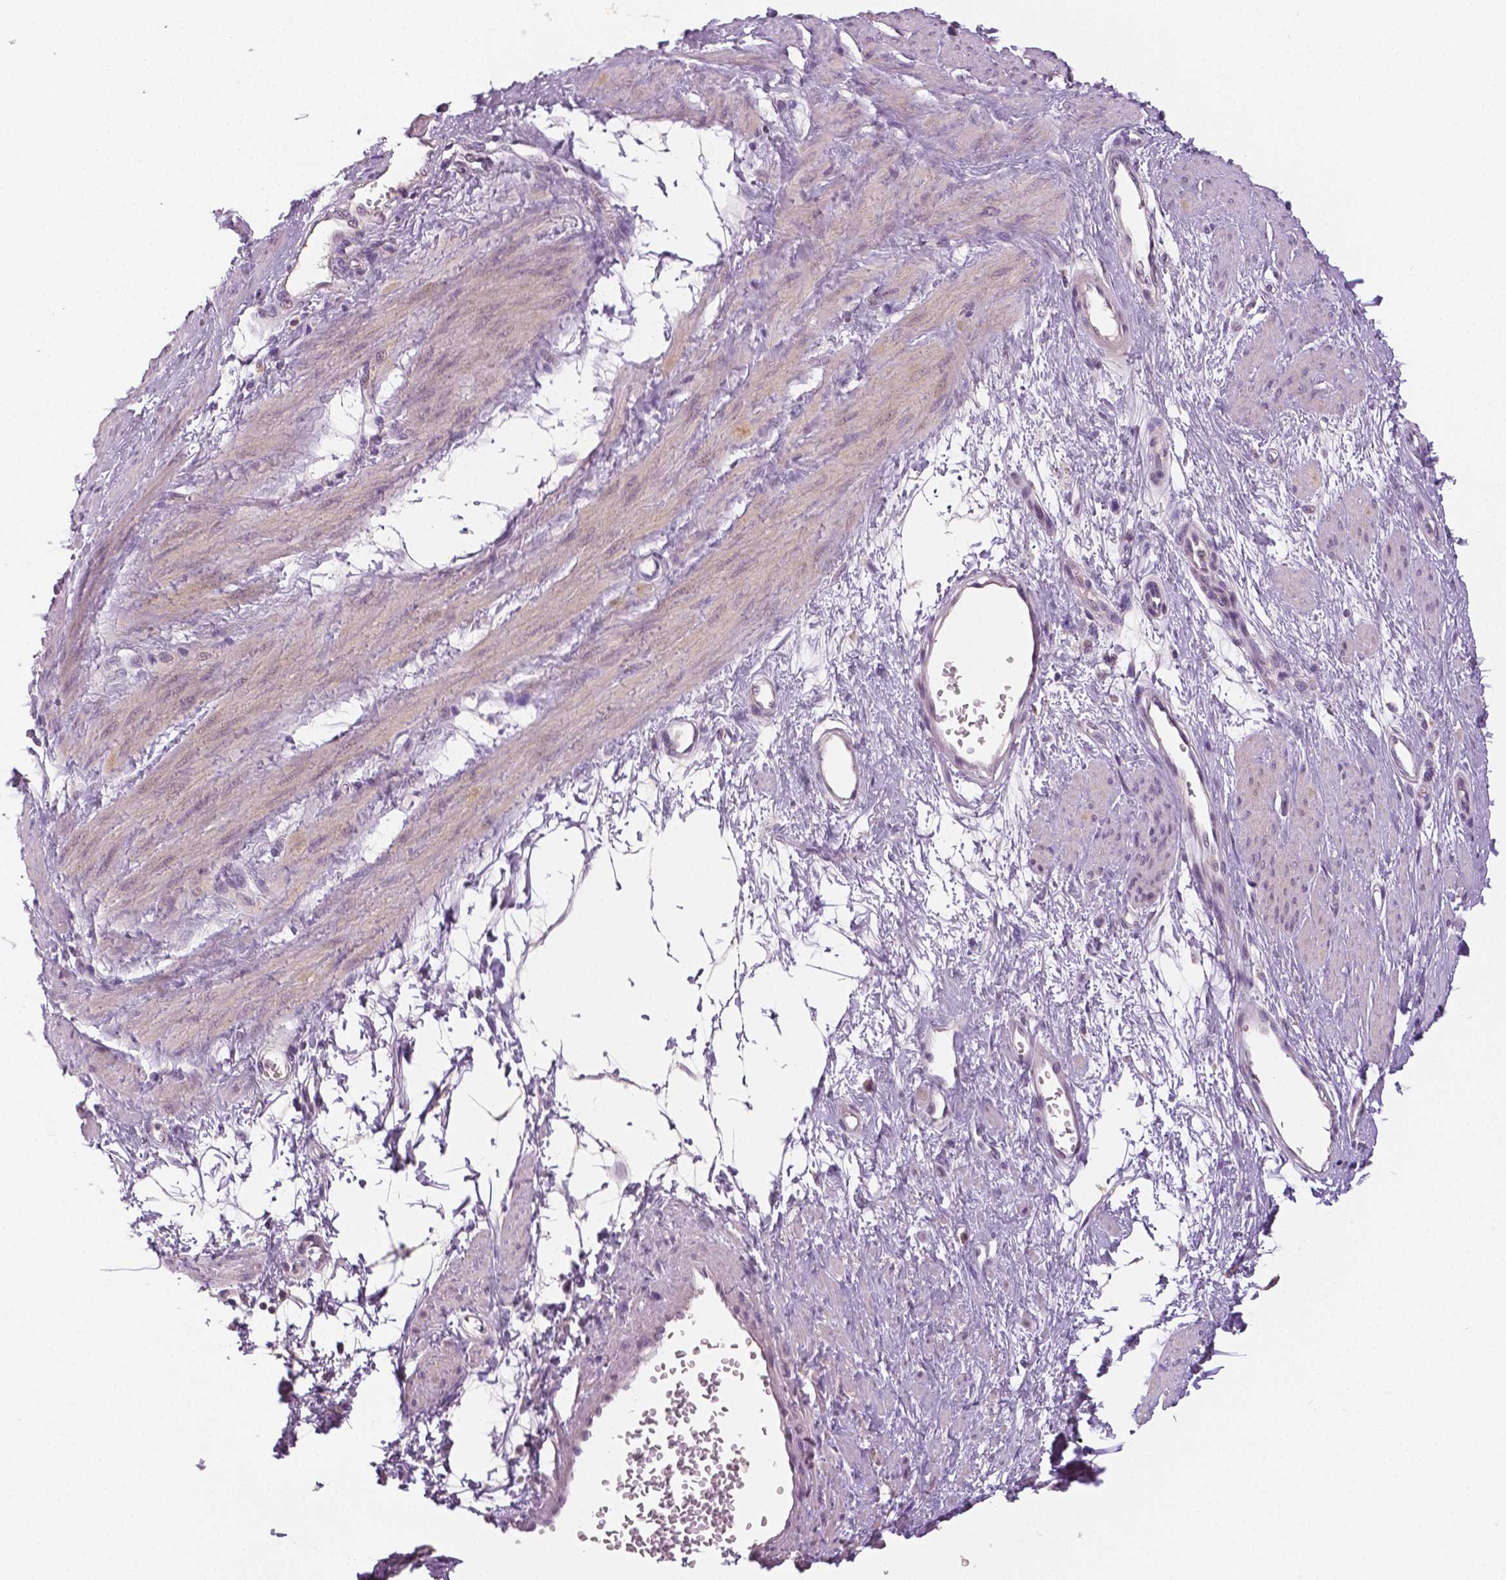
{"staining": {"intensity": "weak", "quantity": "25%-75%", "location": "cytoplasmic/membranous"}, "tissue": "smooth muscle", "cell_type": "Smooth muscle cells", "image_type": "normal", "snomed": [{"axis": "morphology", "description": "Normal tissue, NOS"}, {"axis": "topography", "description": "Smooth muscle"}, {"axis": "topography", "description": "Uterus"}], "caption": "Immunohistochemical staining of normal human smooth muscle exhibits weak cytoplasmic/membranous protein staining in approximately 25%-75% of smooth muscle cells.", "gene": "MKI67", "patient": {"sex": "female", "age": 39}}